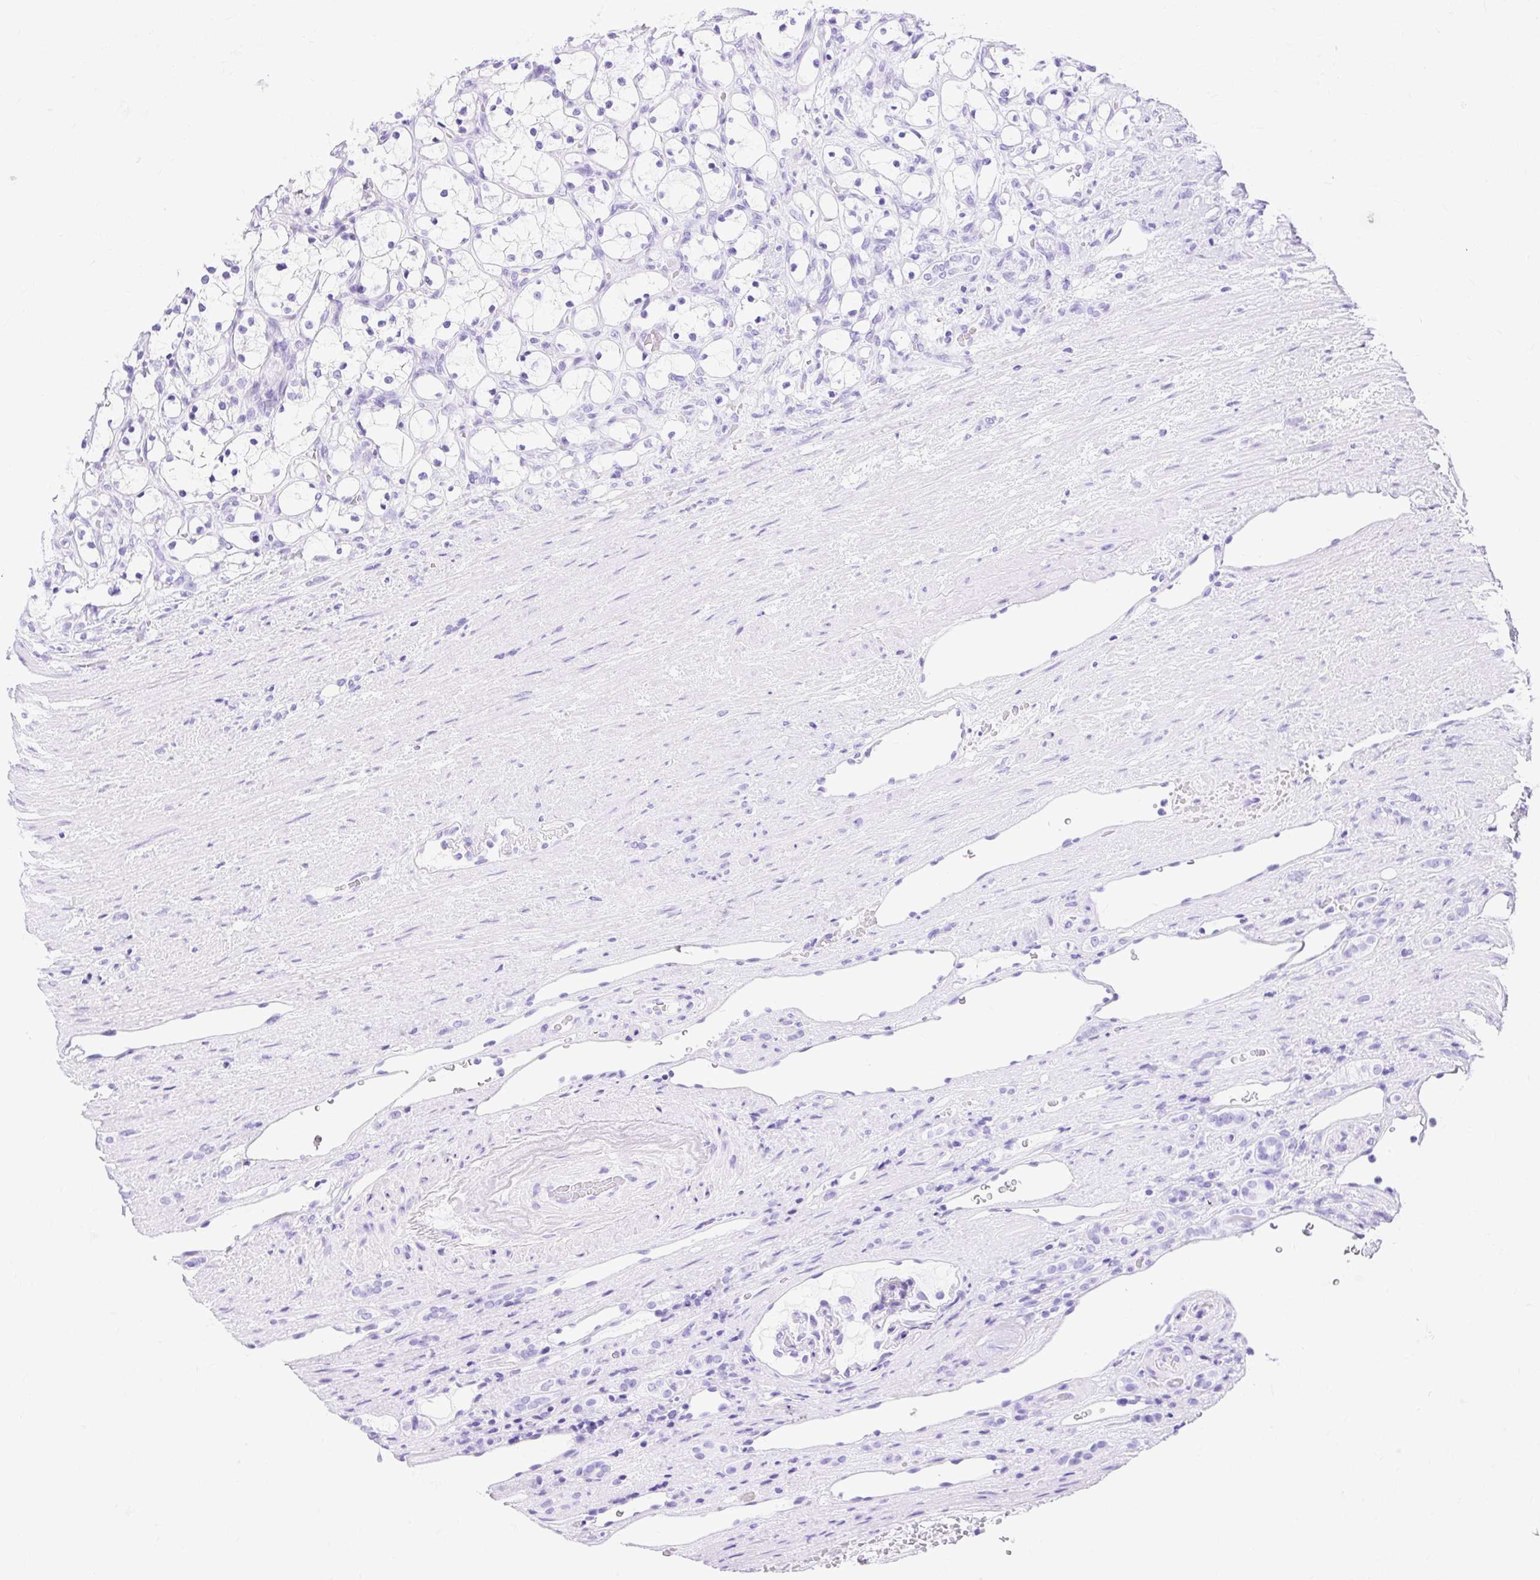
{"staining": {"intensity": "negative", "quantity": "none", "location": "none"}, "tissue": "renal cancer", "cell_type": "Tumor cells", "image_type": "cancer", "snomed": [{"axis": "morphology", "description": "Adenocarcinoma, NOS"}, {"axis": "topography", "description": "Kidney"}], "caption": "IHC photomicrograph of neoplastic tissue: renal cancer (adenocarcinoma) stained with DAB displays no significant protein staining in tumor cells.", "gene": "MBP", "patient": {"sex": "female", "age": 69}}